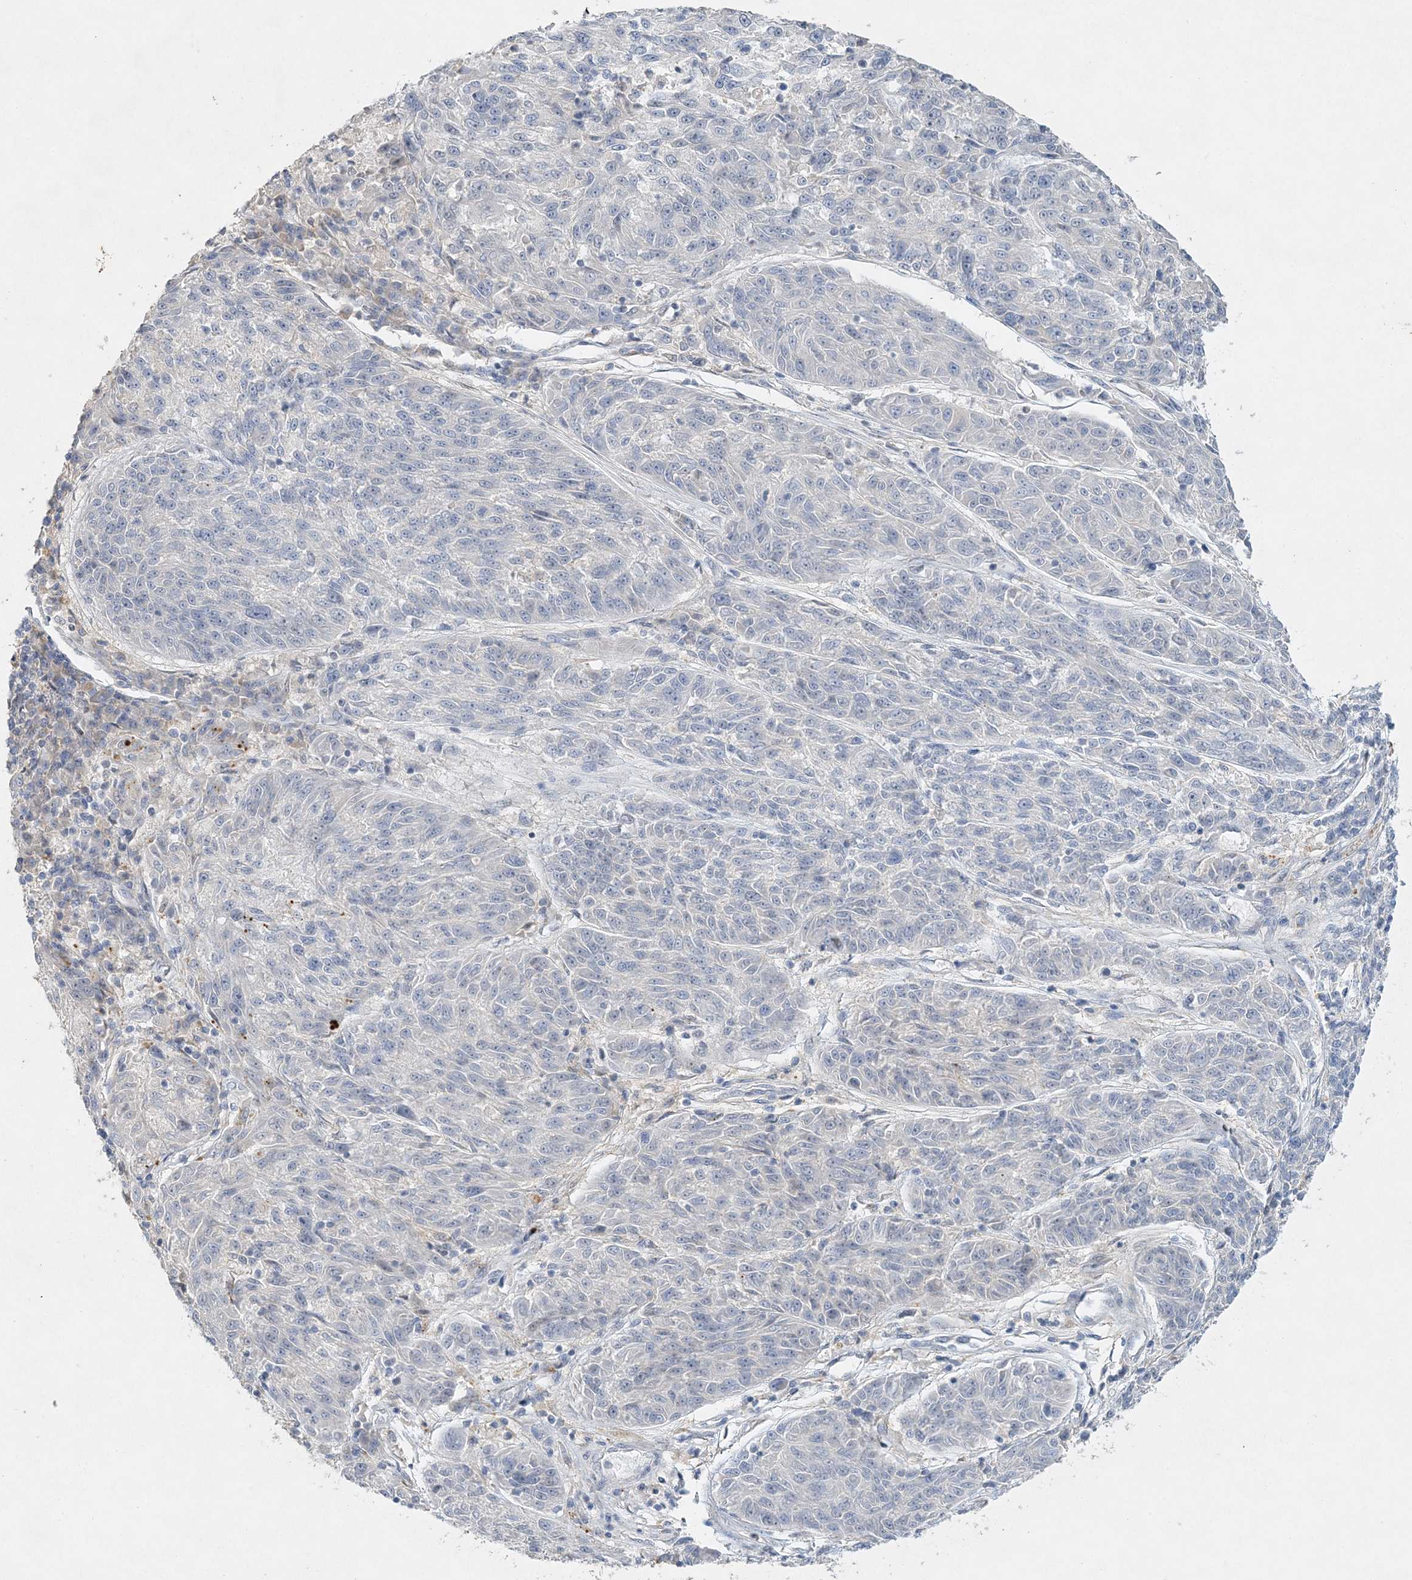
{"staining": {"intensity": "negative", "quantity": "none", "location": "none"}, "tissue": "melanoma", "cell_type": "Tumor cells", "image_type": "cancer", "snomed": [{"axis": "morphology", "description": "Malignant melanoma, NOS"}, {"axis": "topography", "description": "Skin"}], "caption": "DAB immunohistochemical staining of human malignant melanoma exhibits no significant staining in tumor cells.", "gene": "MAT2B", "patient": {"sex": "male", "age": 53}}